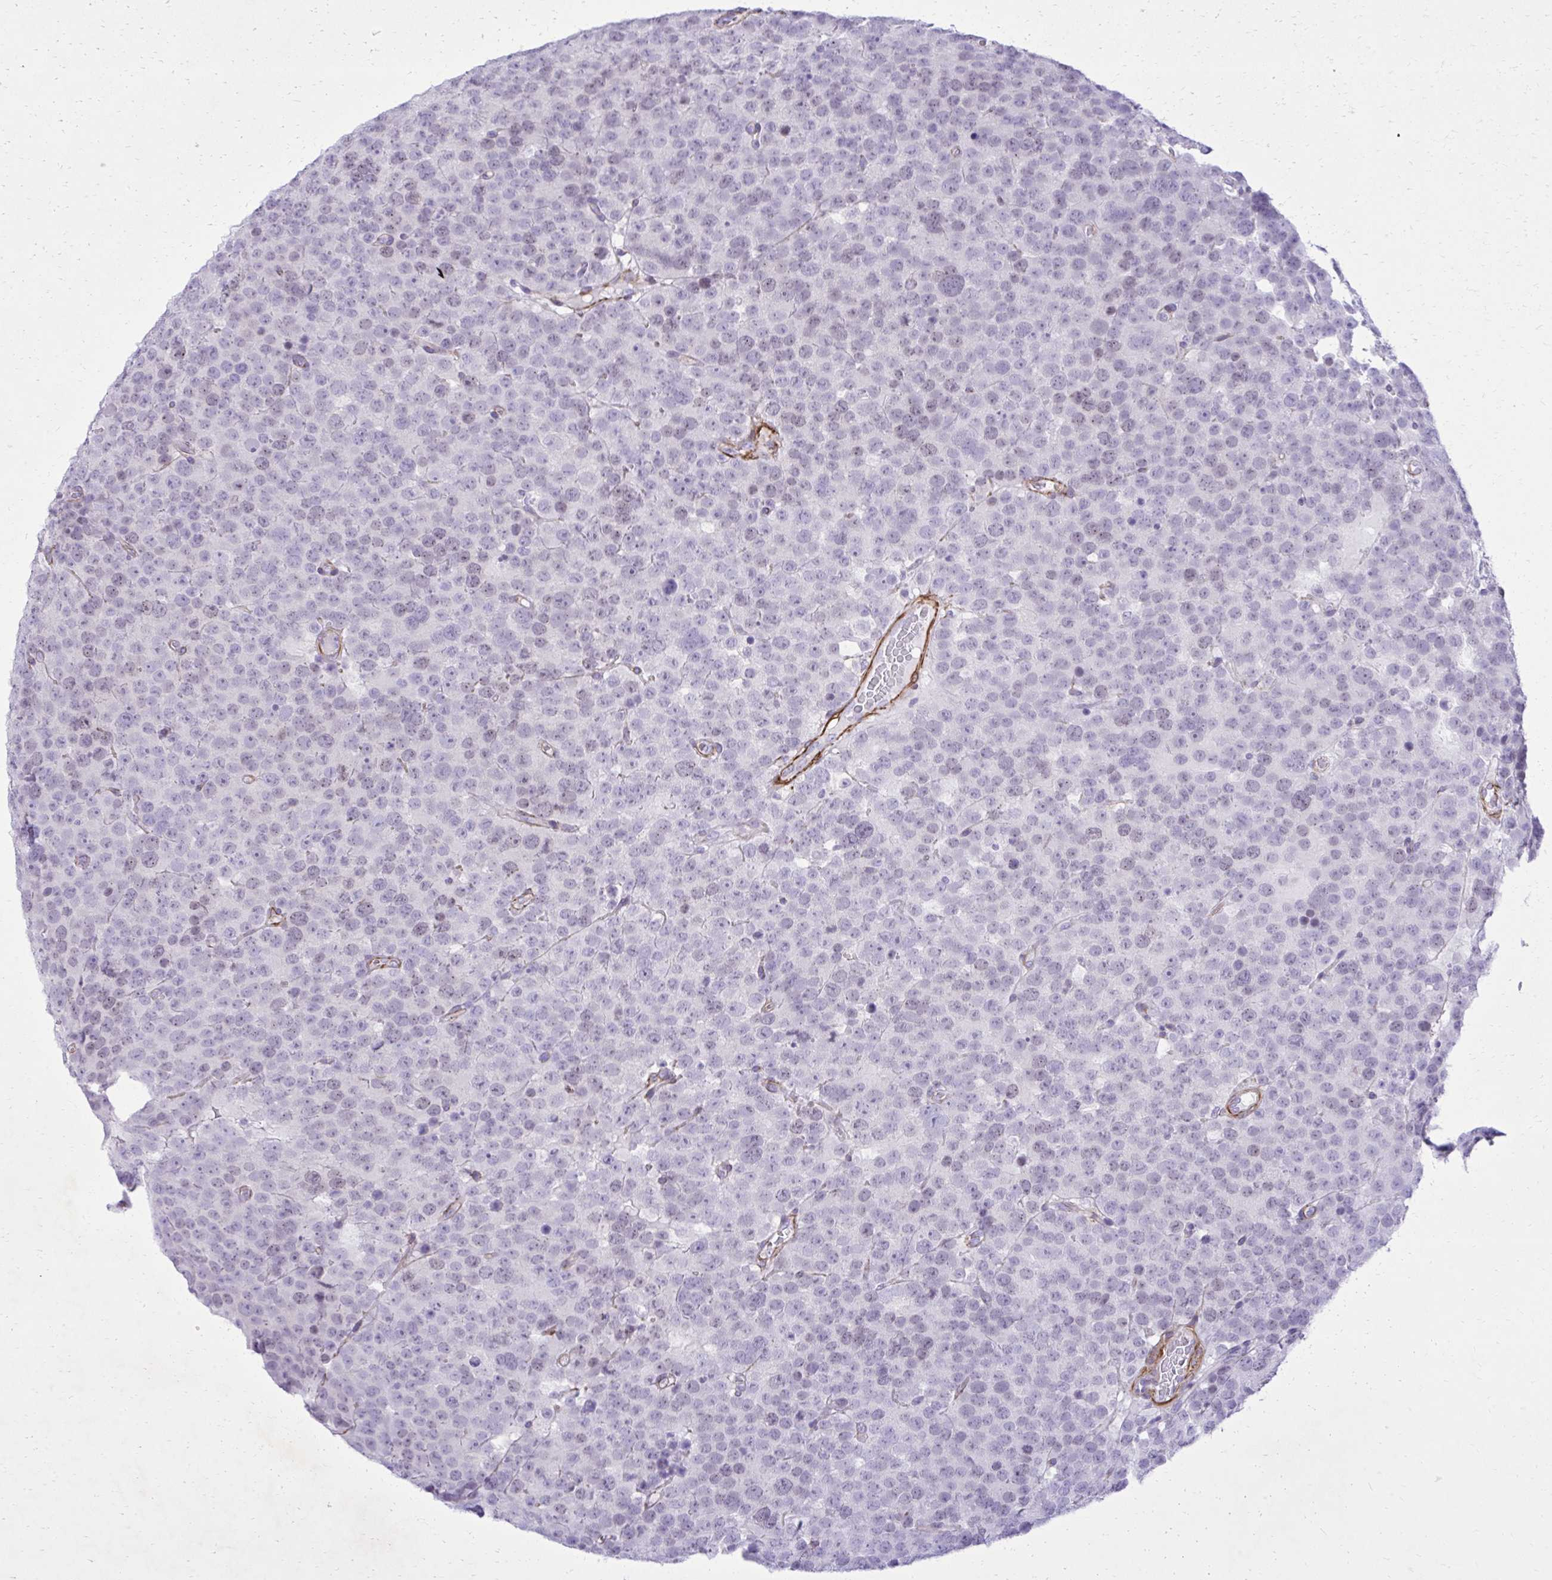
{"staining": {"intensity": "weak", "quantity": "25%-75%", "location": "nuclear"}, "tissue": "testis cancer", "cell_type": "Tumor cells", "image_type": "cancer", "snomed": [{"axis": "morphology", "description": "Seminoma, NOS"}, {"axis": "topography", "description": "Testis"}], "caption": "Immunohistochemistry (IHC) of seminoma (testis) demonstrates low levels of weak nuclear expression in approximately 25%-75% of tumor cells.", "gene": "PITPNM3", "patient": {"sex": "male", "age": 71}}